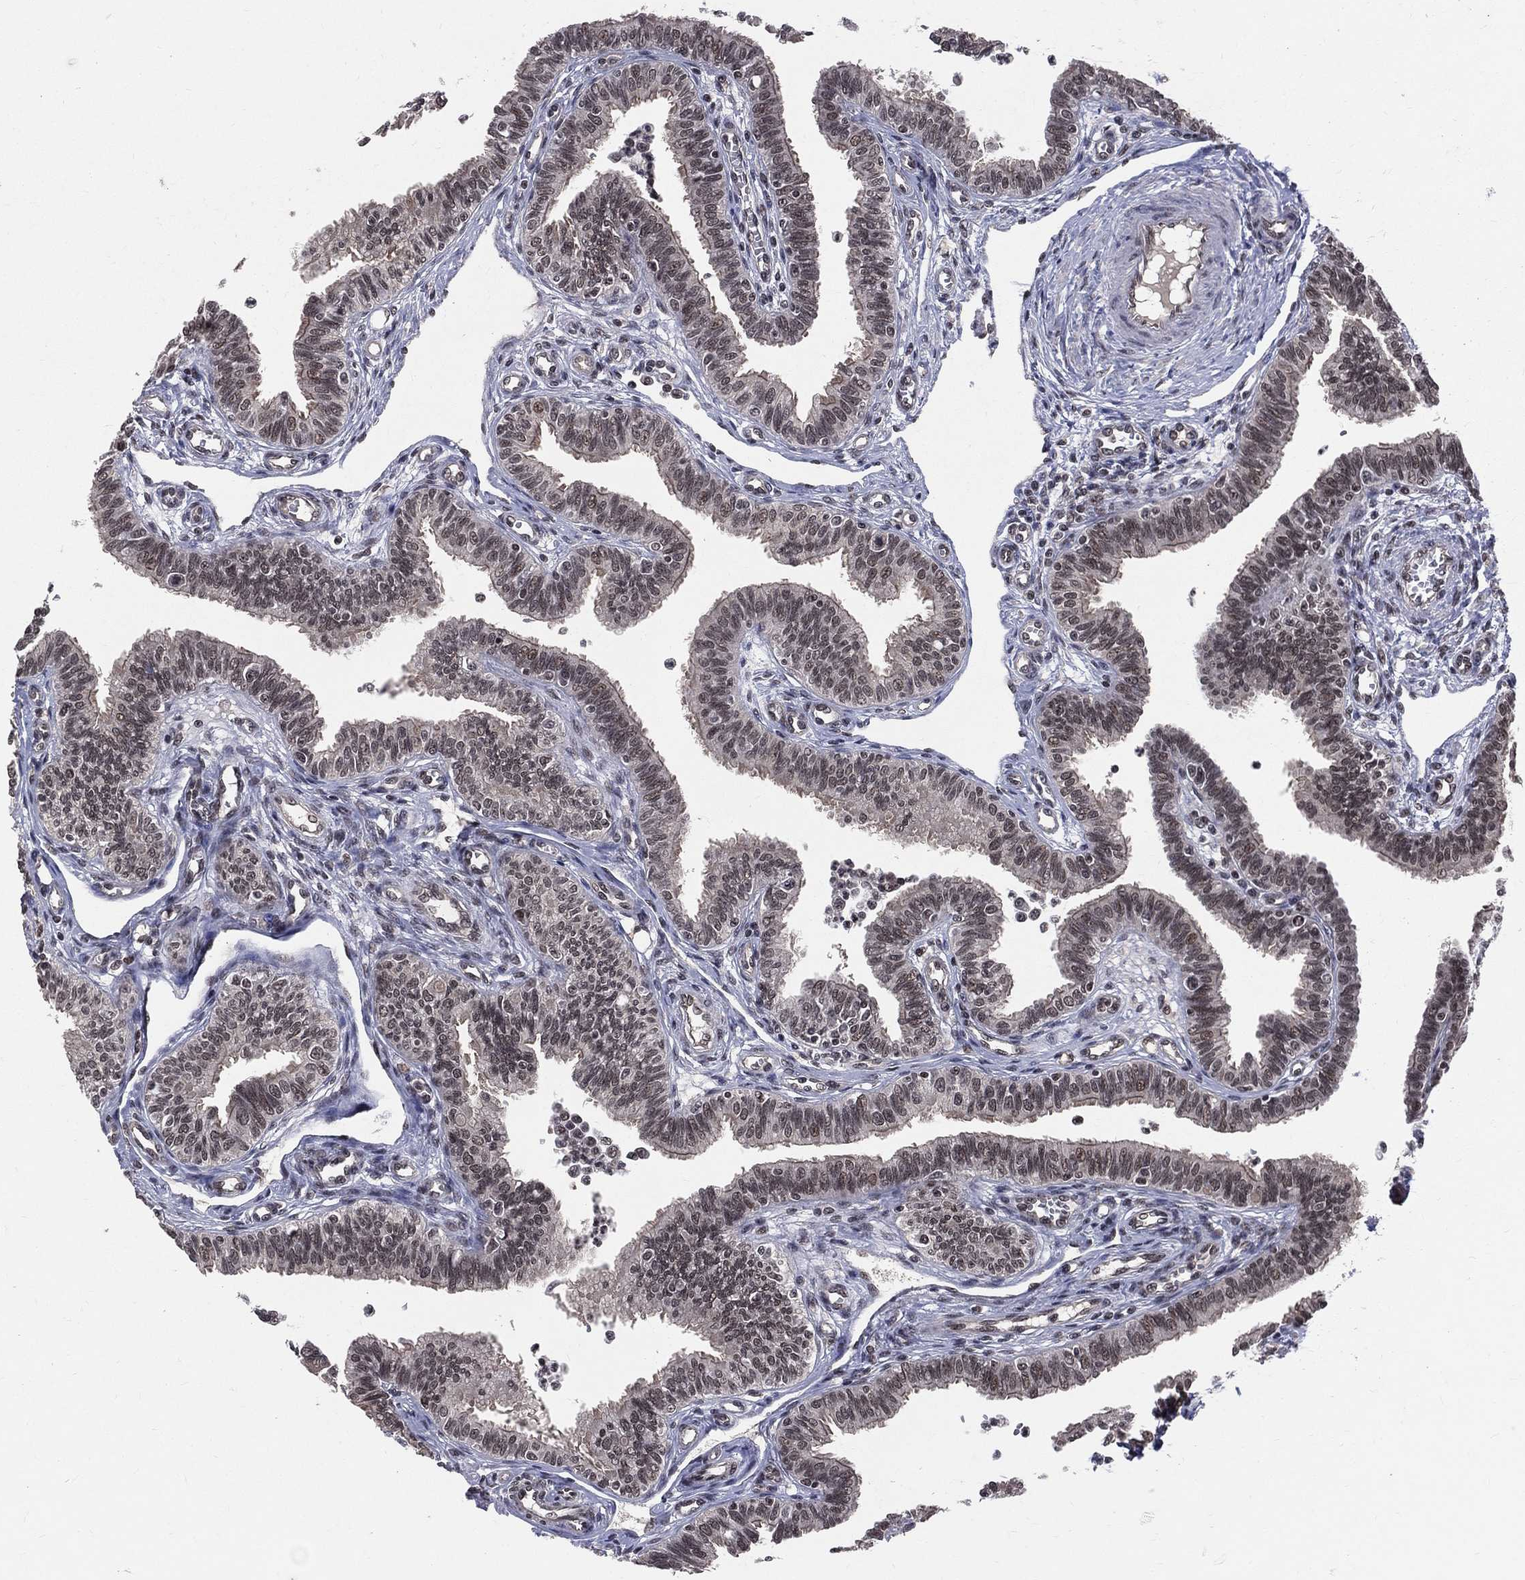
{"staining": {"intensity": "strong", "quantity": "25%-75%", "location": "nuclear"}, "tissue": "fallopian tube", "cell_type": "Glandular cells", "image_type": "normal", "snomed": [{"axis": "morphology", "description": "Normal tissue, NOS"}, {"axis": "topography", "description": "Fallopian tube"}], "caption": "Protein expression by IHC exhibits strong nuclear positivity in about 25%-75% of glandular cells in unremarkable fallopian tube. (brown staining indicates protein expression, while blue staining denotes nuclei).", "gene": "SMC3", "patient": {"sex": "female", "age": 36}}